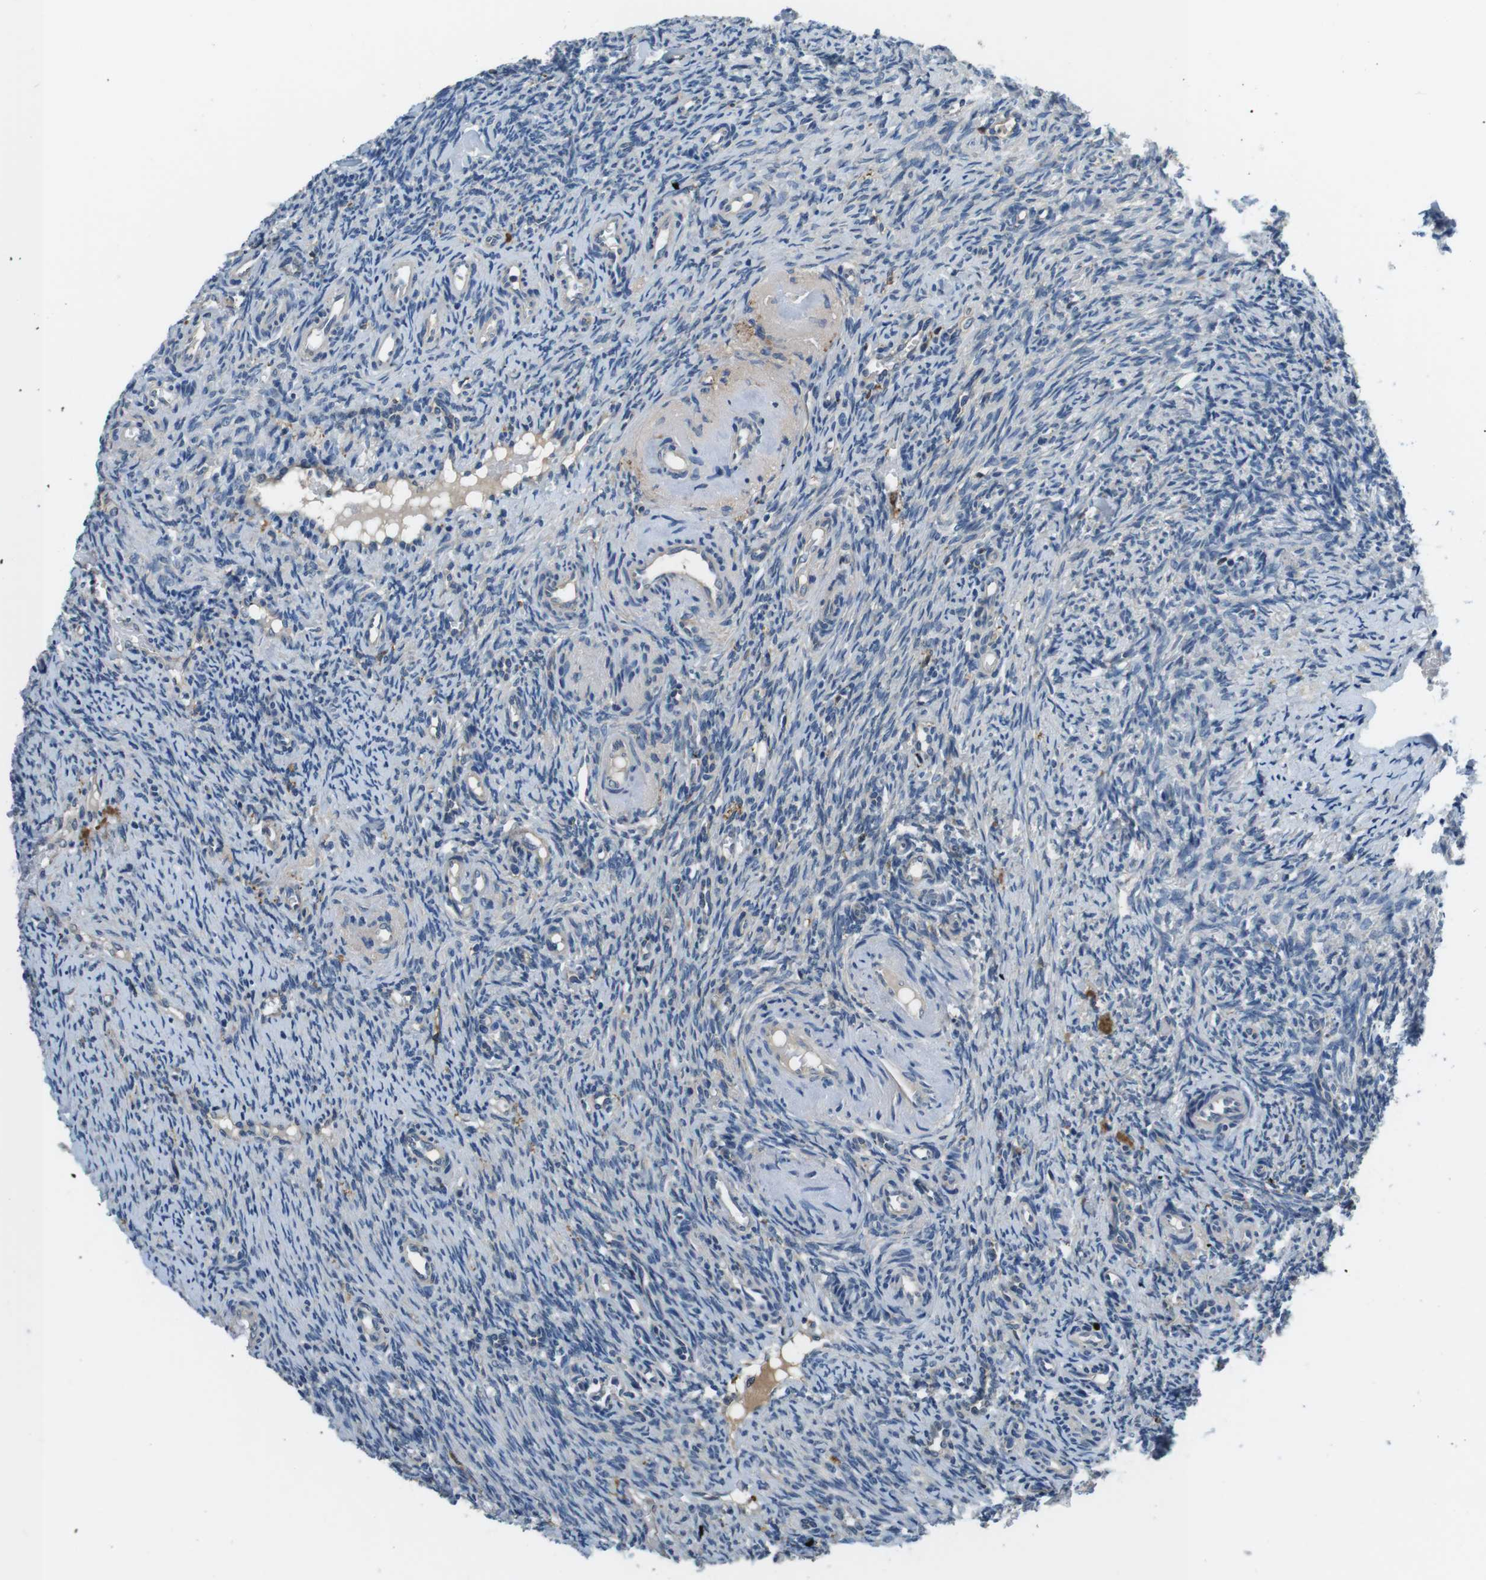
{"staining": {"intensity": "strong", "quantity": ">75%", "location": "cytoplasmic/membranous"}, "tissue": "ovary", "cell_type": "Follicle cells", "image_type": "normal", "snomed": [{"axis": "morphology", "description": "Normal tissue, NOS"}, {"axis": "topography", "description": "Ovary"}], "caption": "Unremarkable ovary displays strong cytoplasmic/membranous expression in about >75% of follicle cells The staining was performed using DAB (3,3'-diaminobenzidine), with brown indicating positive protein expression. Nuclei are stained blue with hematoxylin..", "gene": "CD163L1", "patient": {"sex": "female", "age": 41}}